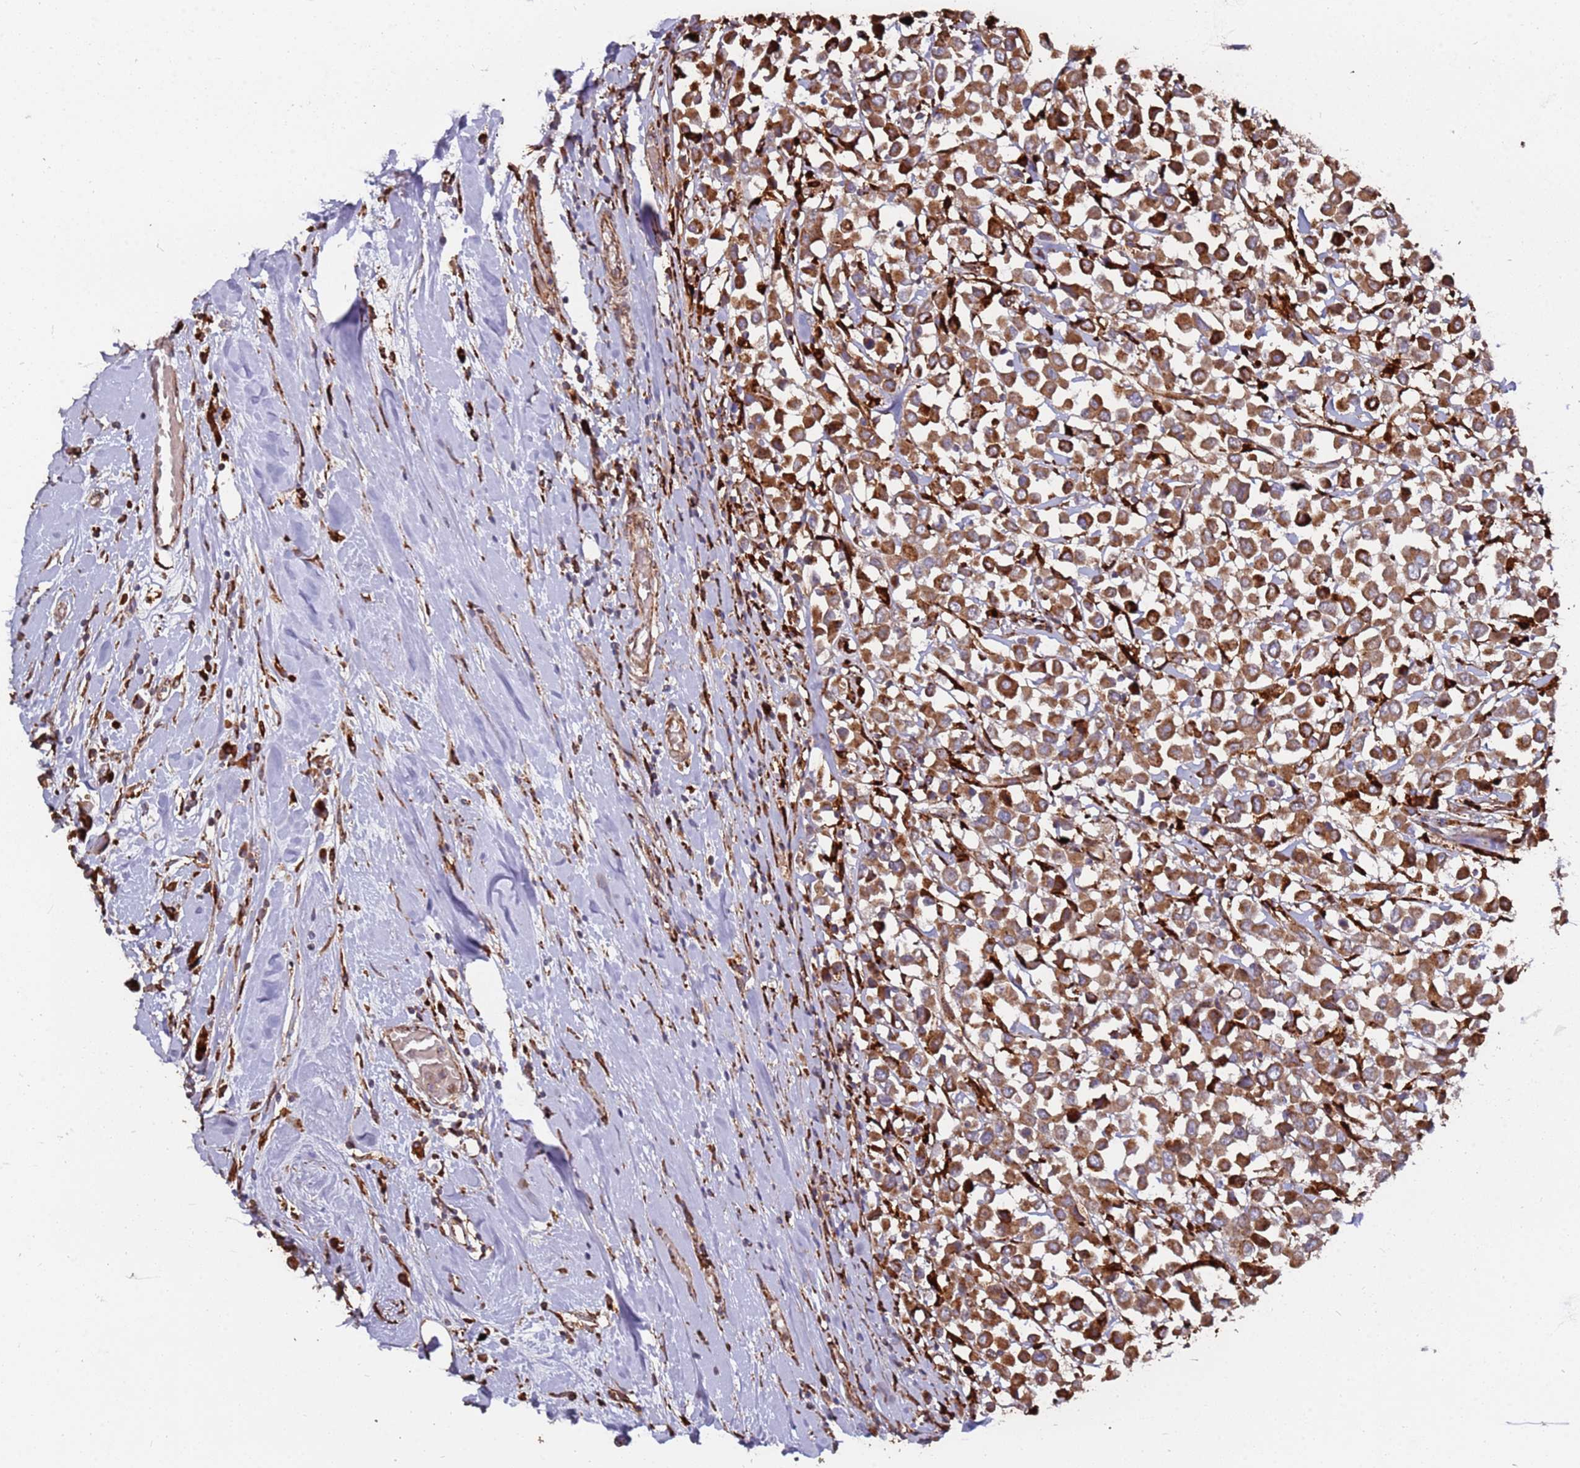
{"staining": {"intensity": "strong", "quantity": ">75%", "location": "cytoplasmic/membranous"}, "tissue": "breast cancer", "cell_type": "Tumor cells", "image_type": "cancer", "snomed": [{"axis": "morphology", "description": "Duct carcinoma"}, {"axis": "topography", "description": "Breast"}], "caption": "Protein expression by IHC demonstrates strong cytoplasmic/membranous positivity in approximately >75% of tumor cells in breast cancer (intraductal carcinoma).", "gene": "LACC1", "patient": {"sex": "female", "age": 61}}